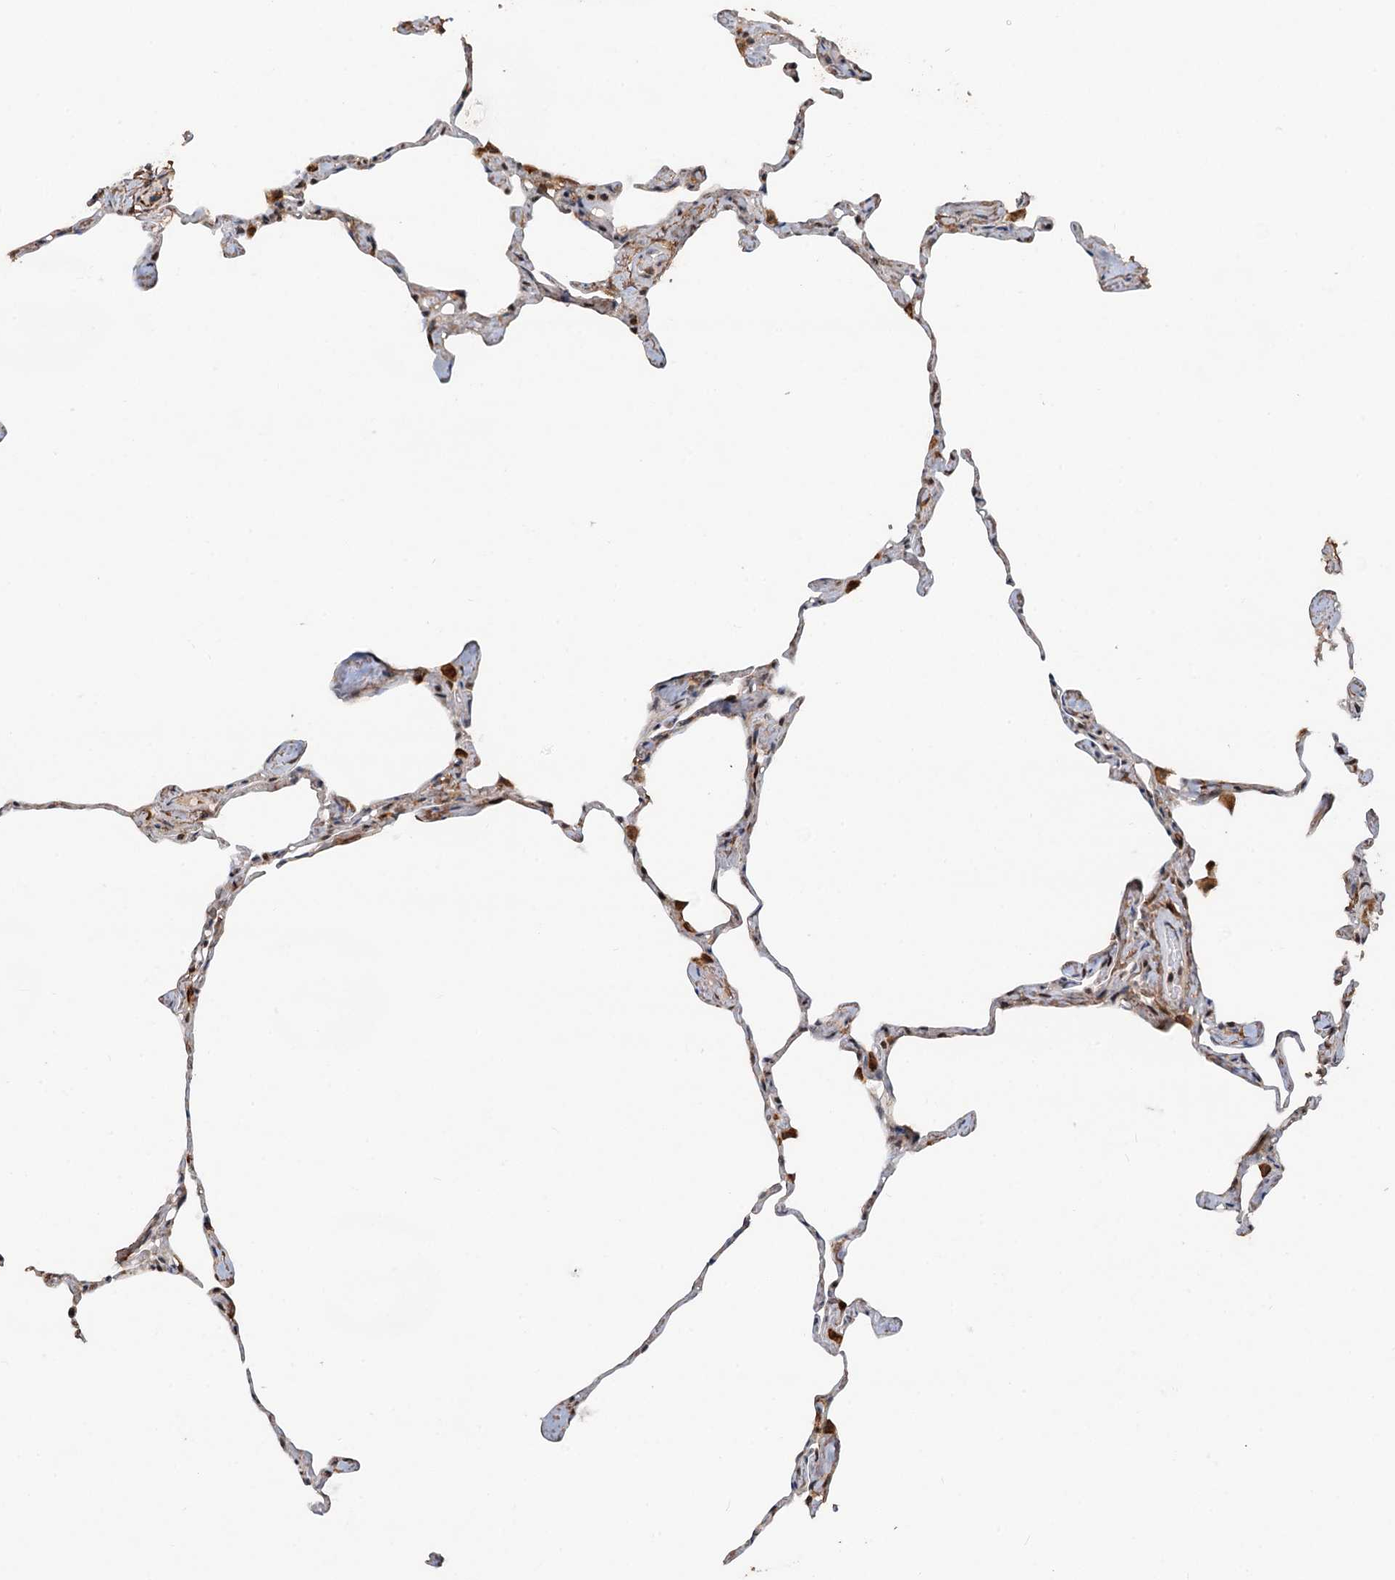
{"staining": {"intensity": "weak", "quantity": "25%-75%", "location": "cytoplasmic/membranous,nuclear"}, "tissue": "lung", "cell_type": "Alveolar cells", "image_type": "normal", "snomed": [{"axis": "morphology", "description": "Normal tissue, NOS"}, {"axis": "topography", "description": "Lung"}], "caption": "Alveolar cells exhibit weak cytoplasmic/membranous,nuclear staining in about 25%-75% of cells in unremarkable lung. The staining was performed using DAB to visualize the protein expression in brown, while the nuclei were stained in blue with hematoxylin (Magnification: 20x).", "gene": "TMA16", "patient": {"sex": "male", "age": 65}}